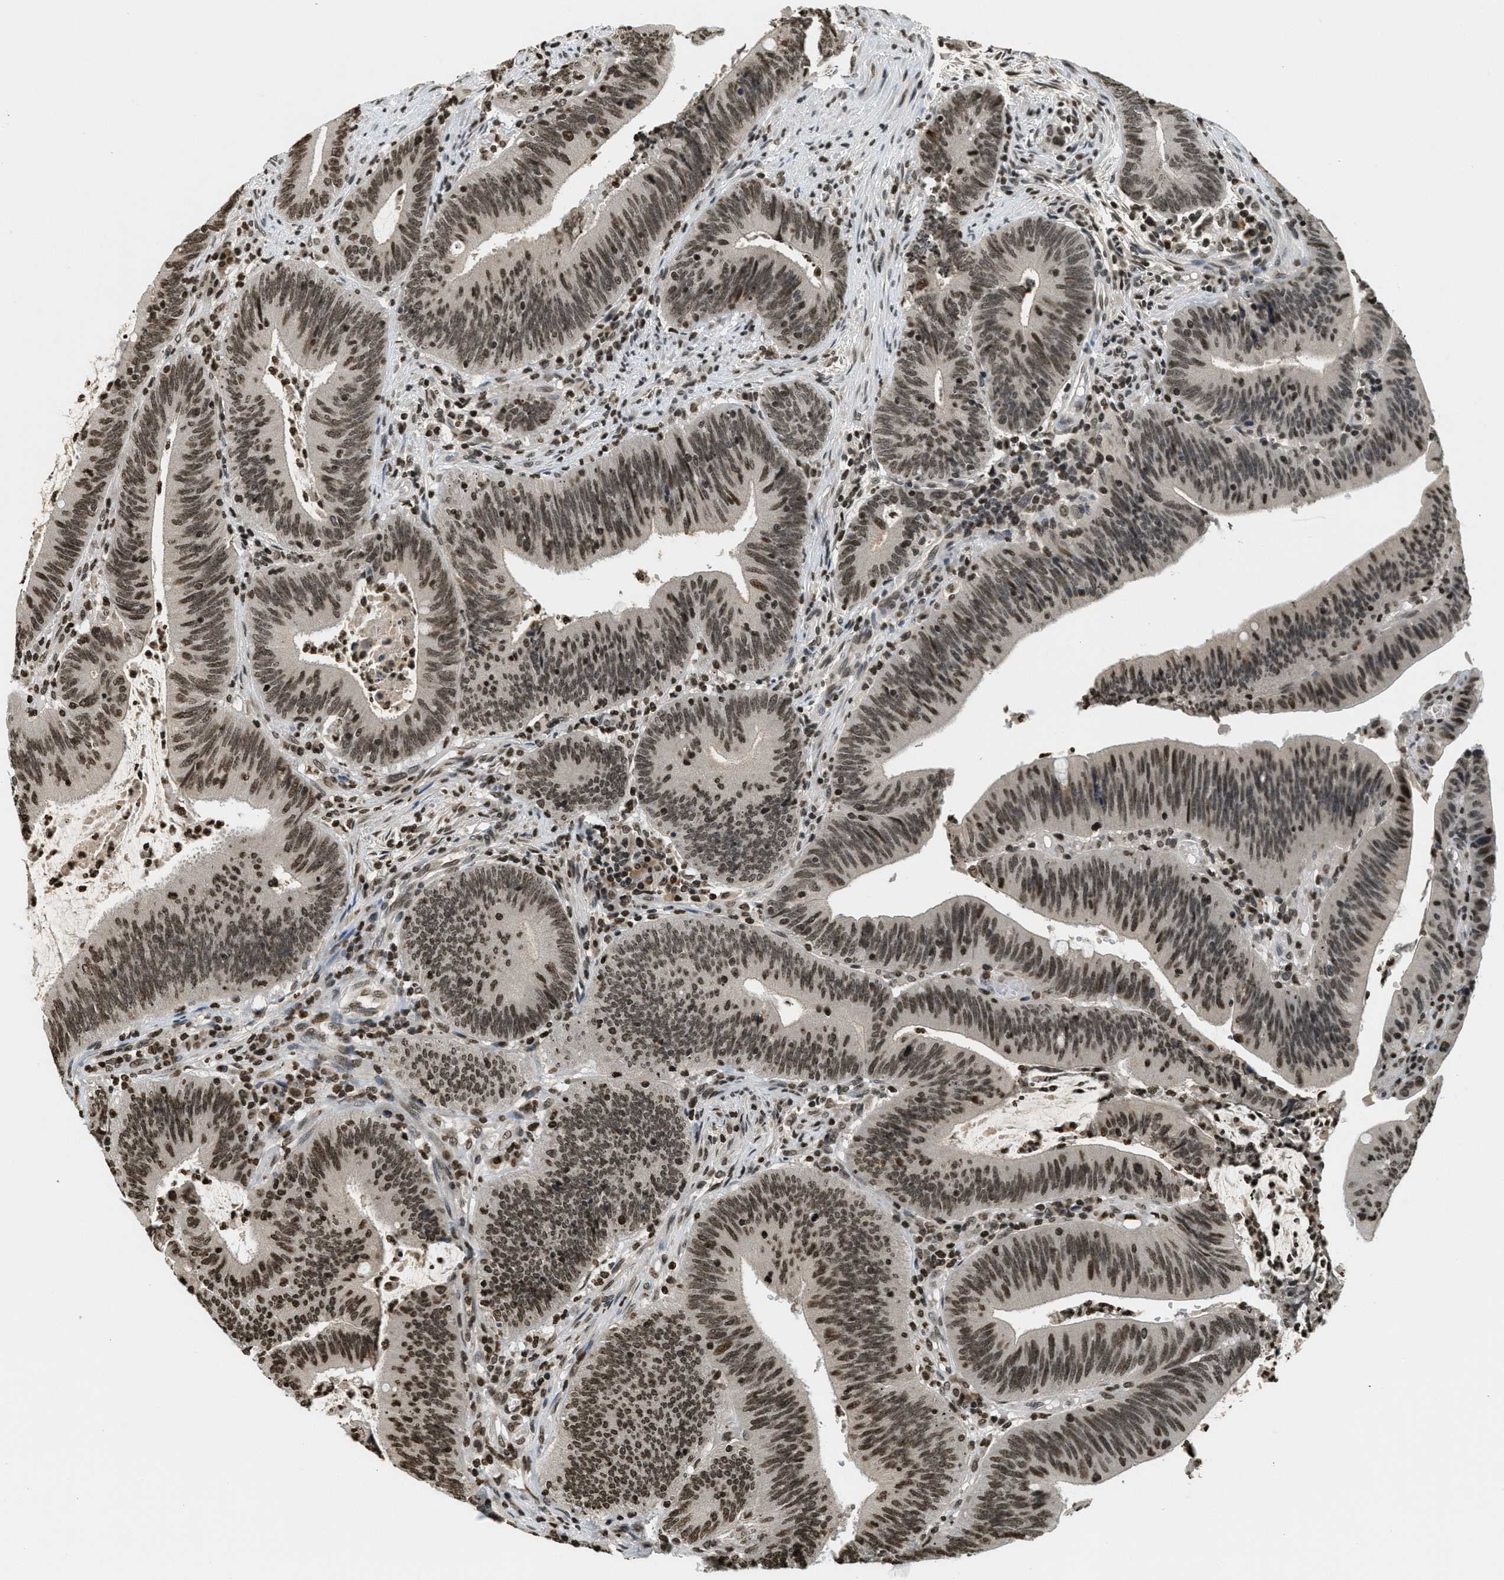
{"staining": {"intensity": "moderate", "quantity": ">75%", "location": "nuclear"}, "tissue": "colorectal cancer", "cell_type": "Tumor cells", "image_type": "cancer", "snomed": [{"axis": "morphology", "description": "Normal tissue, NOS"}, {"axis": "morphology", "description": "Adenocarcinoma, NOS"}, {"axis": "topography", "description": "Rectum"}], "caption": "Immunohistochemical staining of human colorectal adenocarcinoma reveals medium levels of moderate nuclear positivity in approximately >75% of tumor cells. Nuclei are stained in blue.", "gene": "LDB2", "patient": {"sex": "female", "age": 66}}